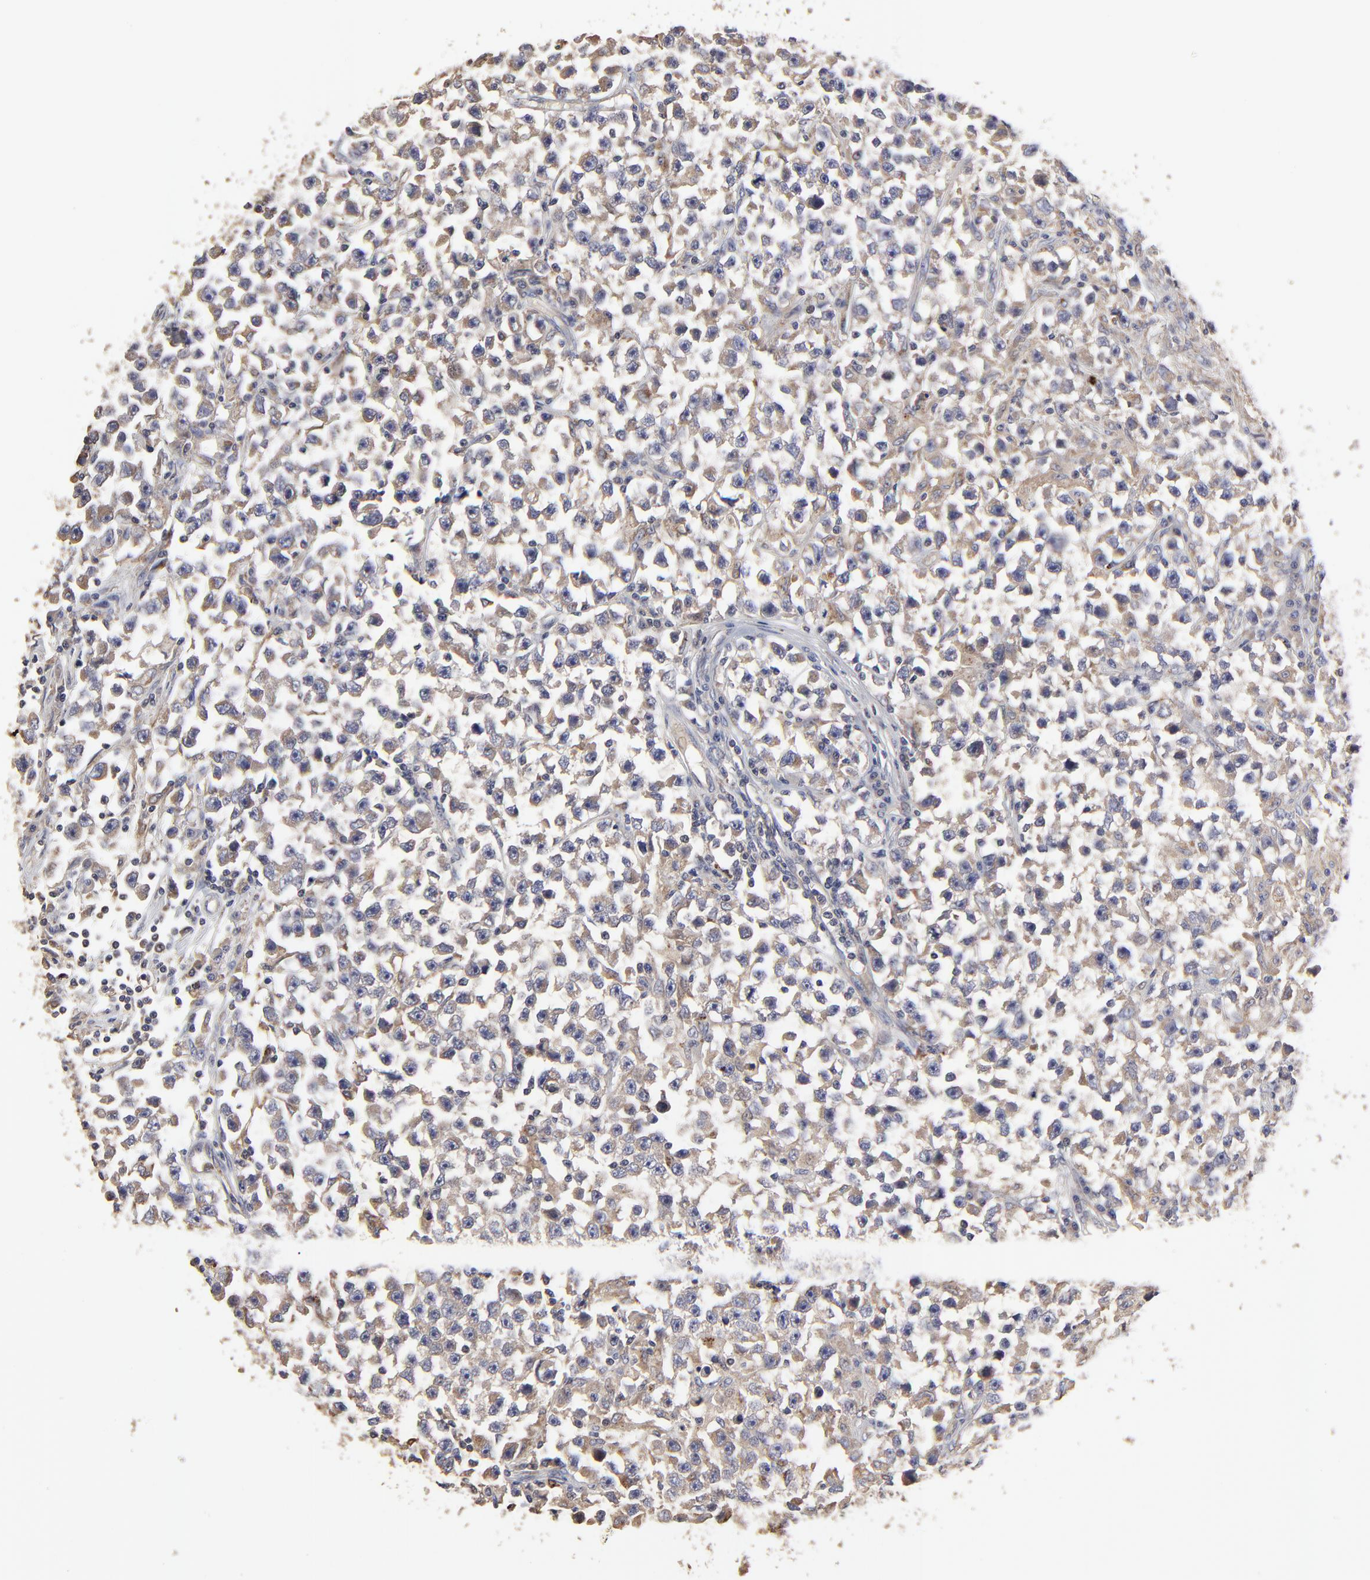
{"staining": {"intensity": "moderate", "quantity": ">75%", "location": "cytoplasmic/membranous"}, "tissue": "testis cancer", "cell_type": "Tumor cells", "image_type": "cancer", "snomed": [{"axis": "morphology", "description": "Seminoma, NOS"}, {"axis": "topography", "description": "Testis"}], "caption": "Tumor cells display moderate cytoplasmic/membranous positivity in about >75% of cells in testis cancer. Immunohistochemistry (ihc) stains the protein in brown and the nuclei are stained blue.", "gene": "ELP2", "patient": {"sex": "male", "age": 33}}